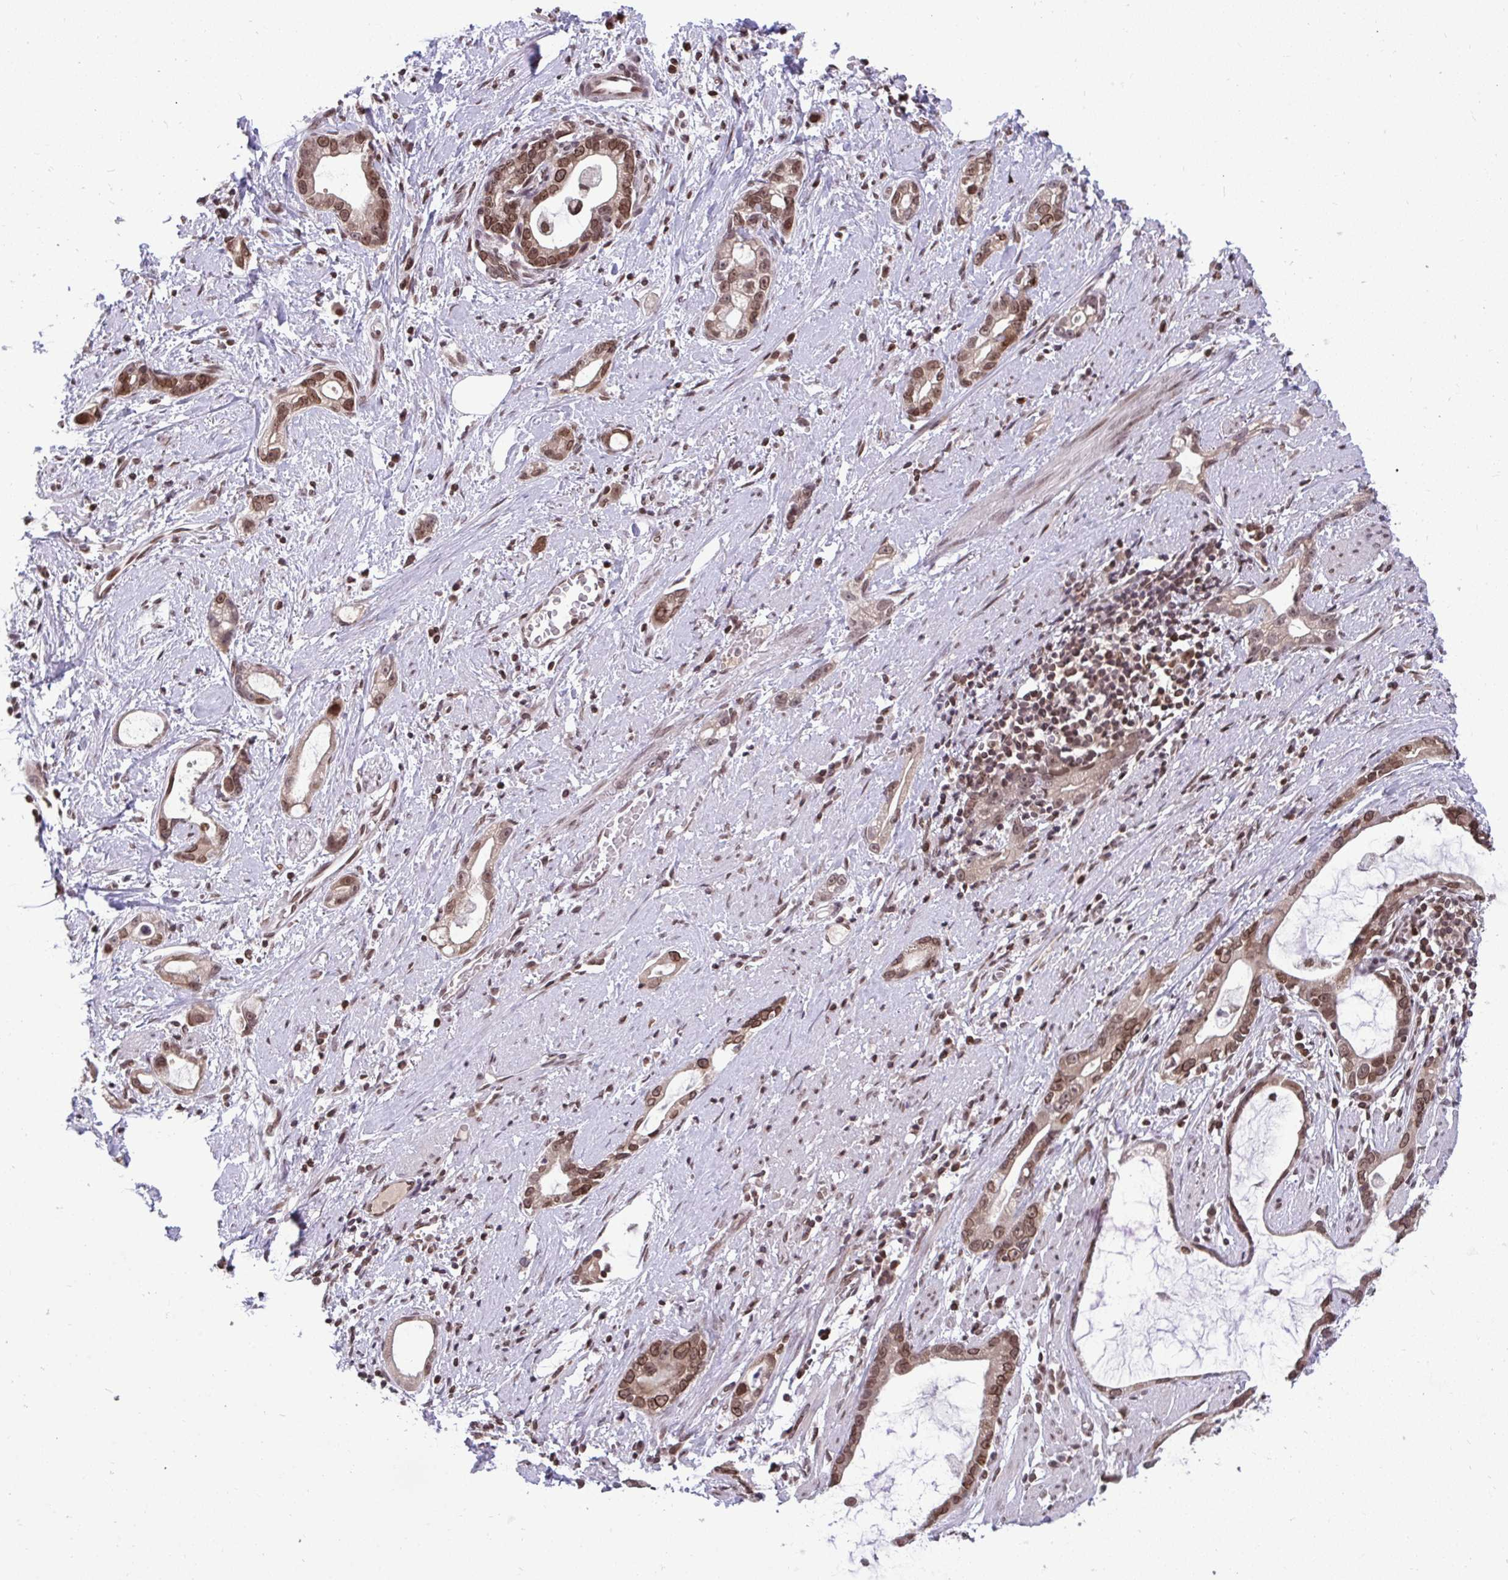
{"staining": {"intensity": "moderate", "quantity": ">75%", "location": "nuclear"}, "tissue": "stomach cancer", "cell_type": "Tumor cells", "image_type": "cancer", "snomed": [{"axis": "morphology", "description": "Adenocarcinoma, NOS"}, {"axis": "topography", "description": "Stomach"}], "caption": "About >75% of tumor cells in stomach cancer (adenocarcinoma) exhibit moderate nuclear protein staining as visualized by brown immunohistochemical staining.", "gene": "JPT1", "patient": {"sex": "male", "age": 55}}